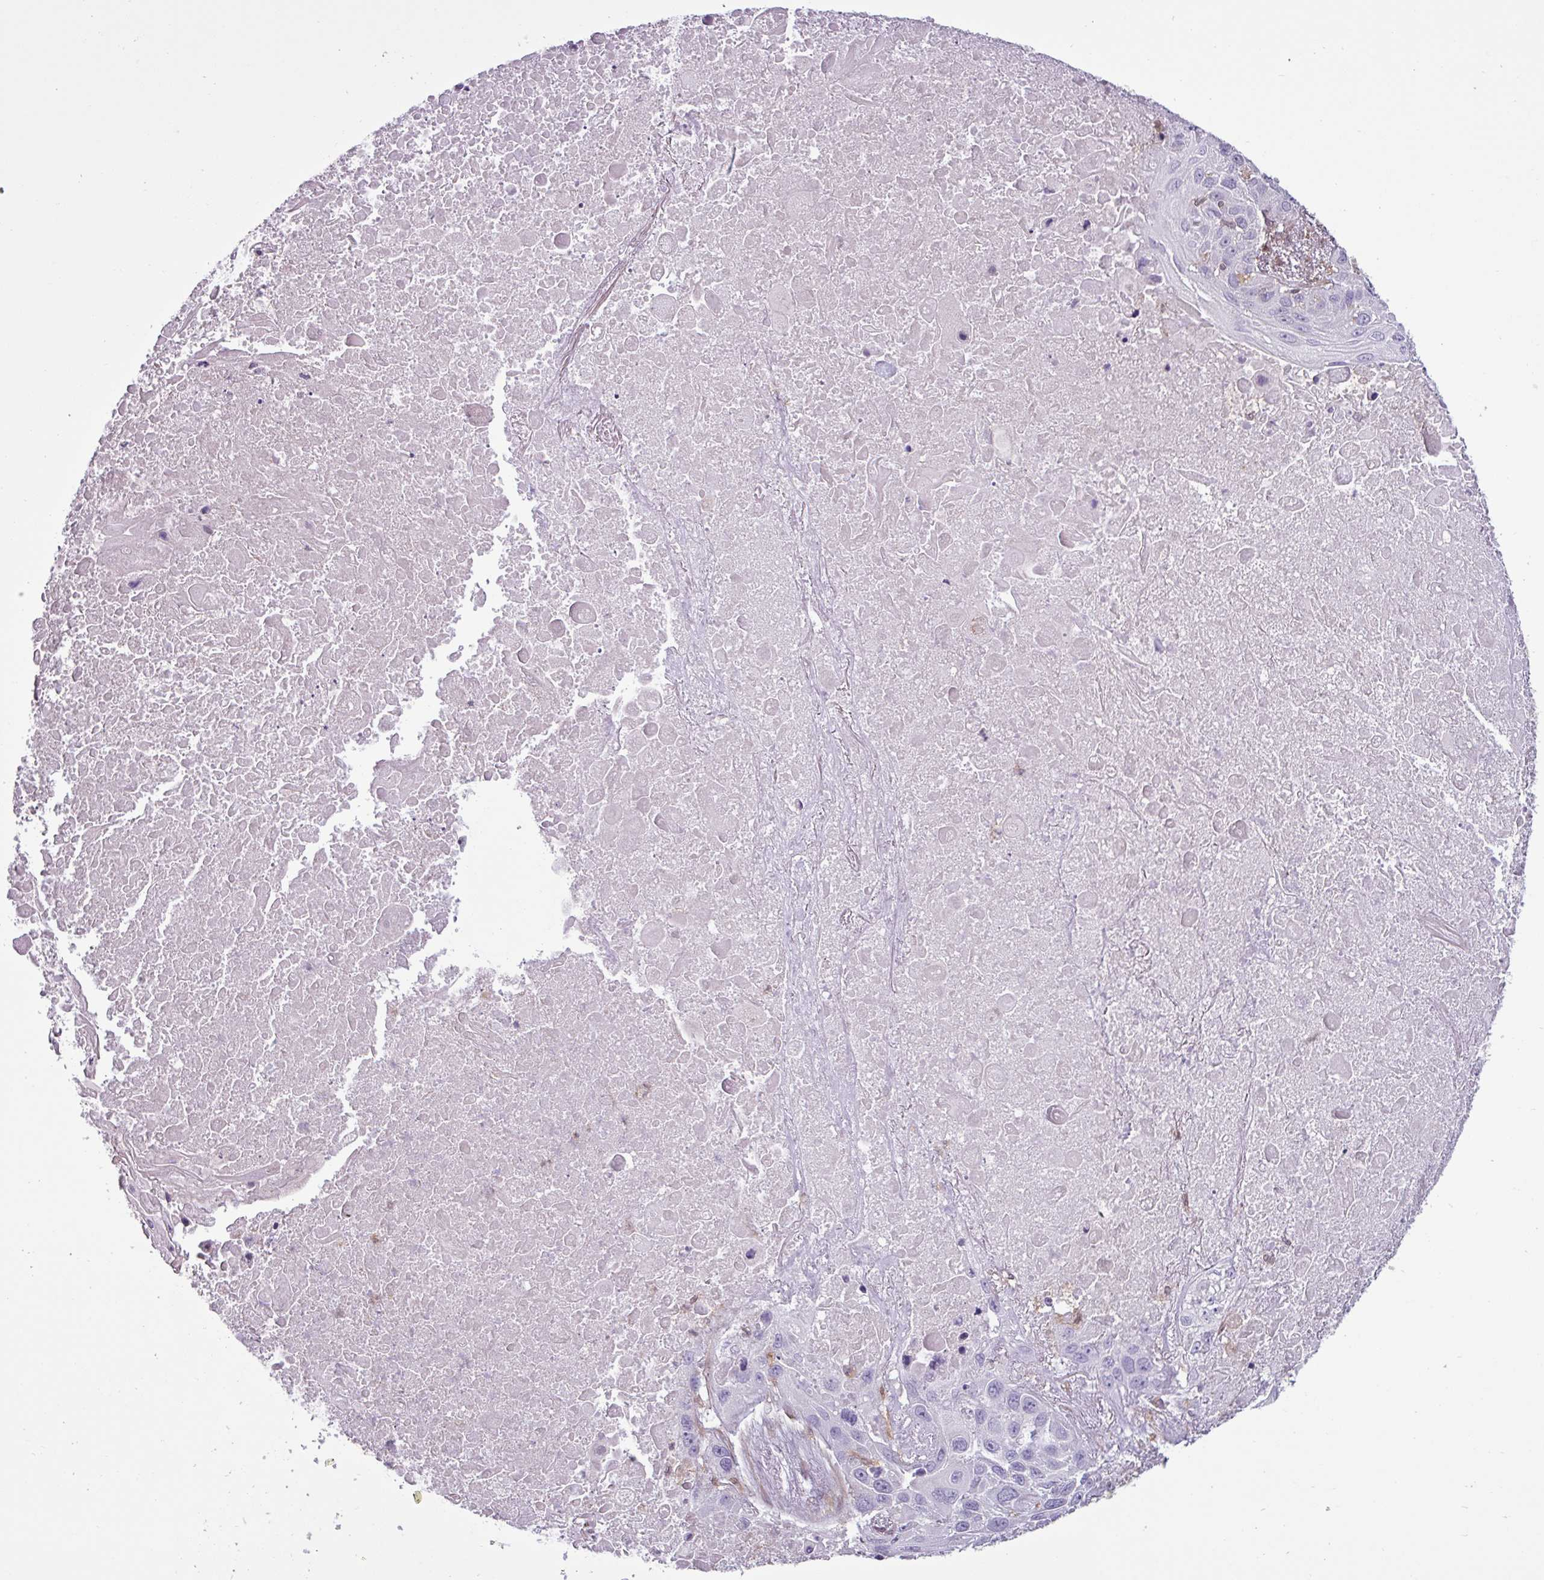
{"staining": {"intensity": "negative", "quantity": "none", "location": "none"}, "tissue": "lung cancer", "cell_type": "Tumor cells", "image_type": "cancer", "snomed": [{"axis": "morphology", "description": "Squamous cell carcinoma, NOS"}, {"axis": "topography", "description": "Lung"}], "caption": "Protein analysis of lung cancer (squamous cell carcinoma) demonstrates no significant expression in tumor cells.", "gene": "SH3BGRL", "patient": {"sex": "male", "age": 66}}